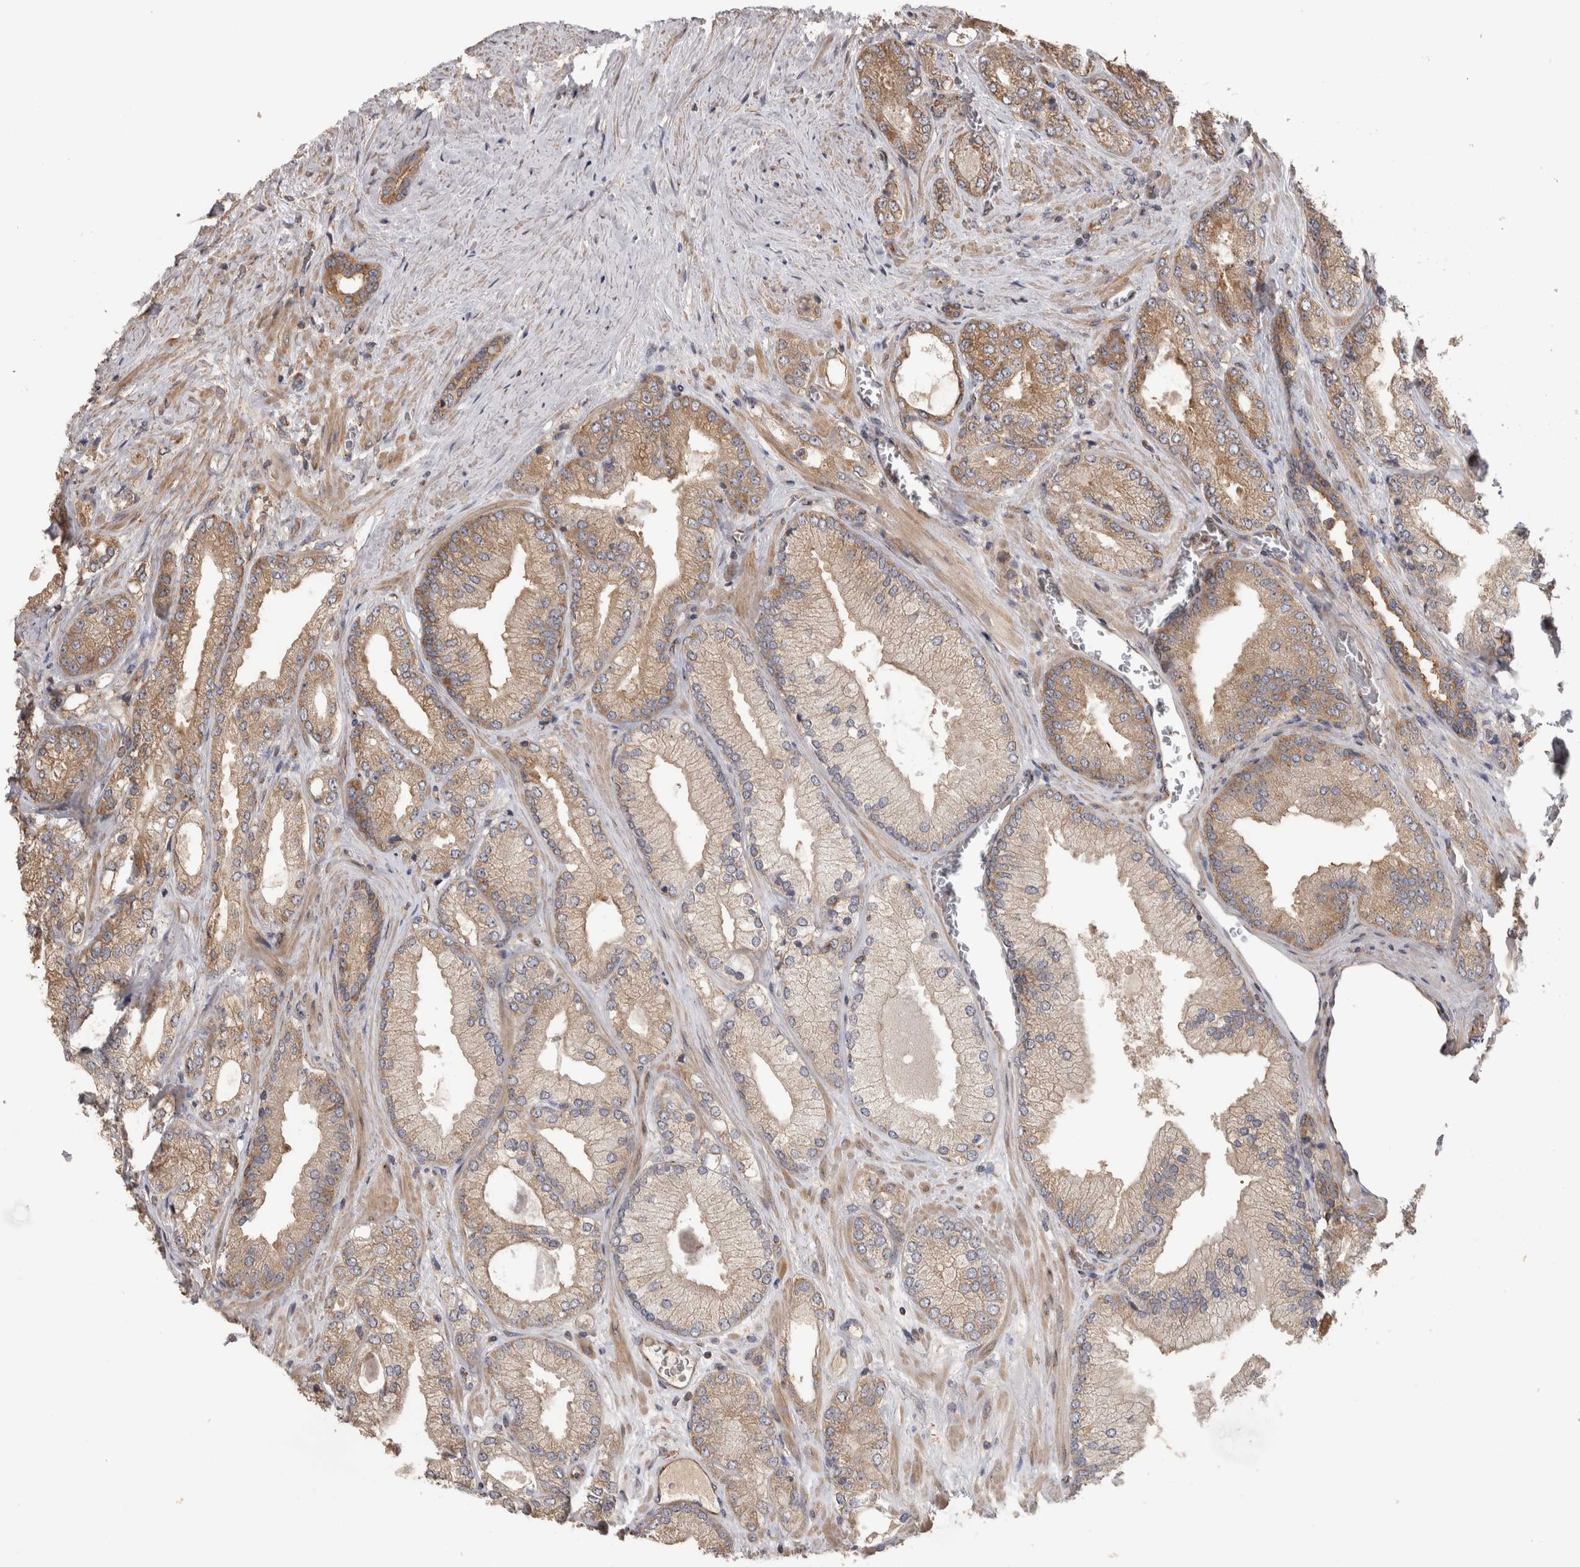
{"staining": {"intensity": "moderate", "quantity": "25%-75%", "location": "cytoplasmic/membranous"}, "tissue": "prostate cancer", "cell_type": "Tumor cells", "image_type": "cancer", "snomed": [{"axis": "morphology", "description": "Adenocarcinoma, Low grade"}, {"axis": "topography", "description": "Prostate"}], "caption": "Protein expression analysis of human prostate adenocarcinoma (low-grade) reveals moderate cytoplasmic/membranous staining in about 25%-75% of tumor cells.", "gene": "IFRD1", "patient": {"sex": "male", "age": 65}}